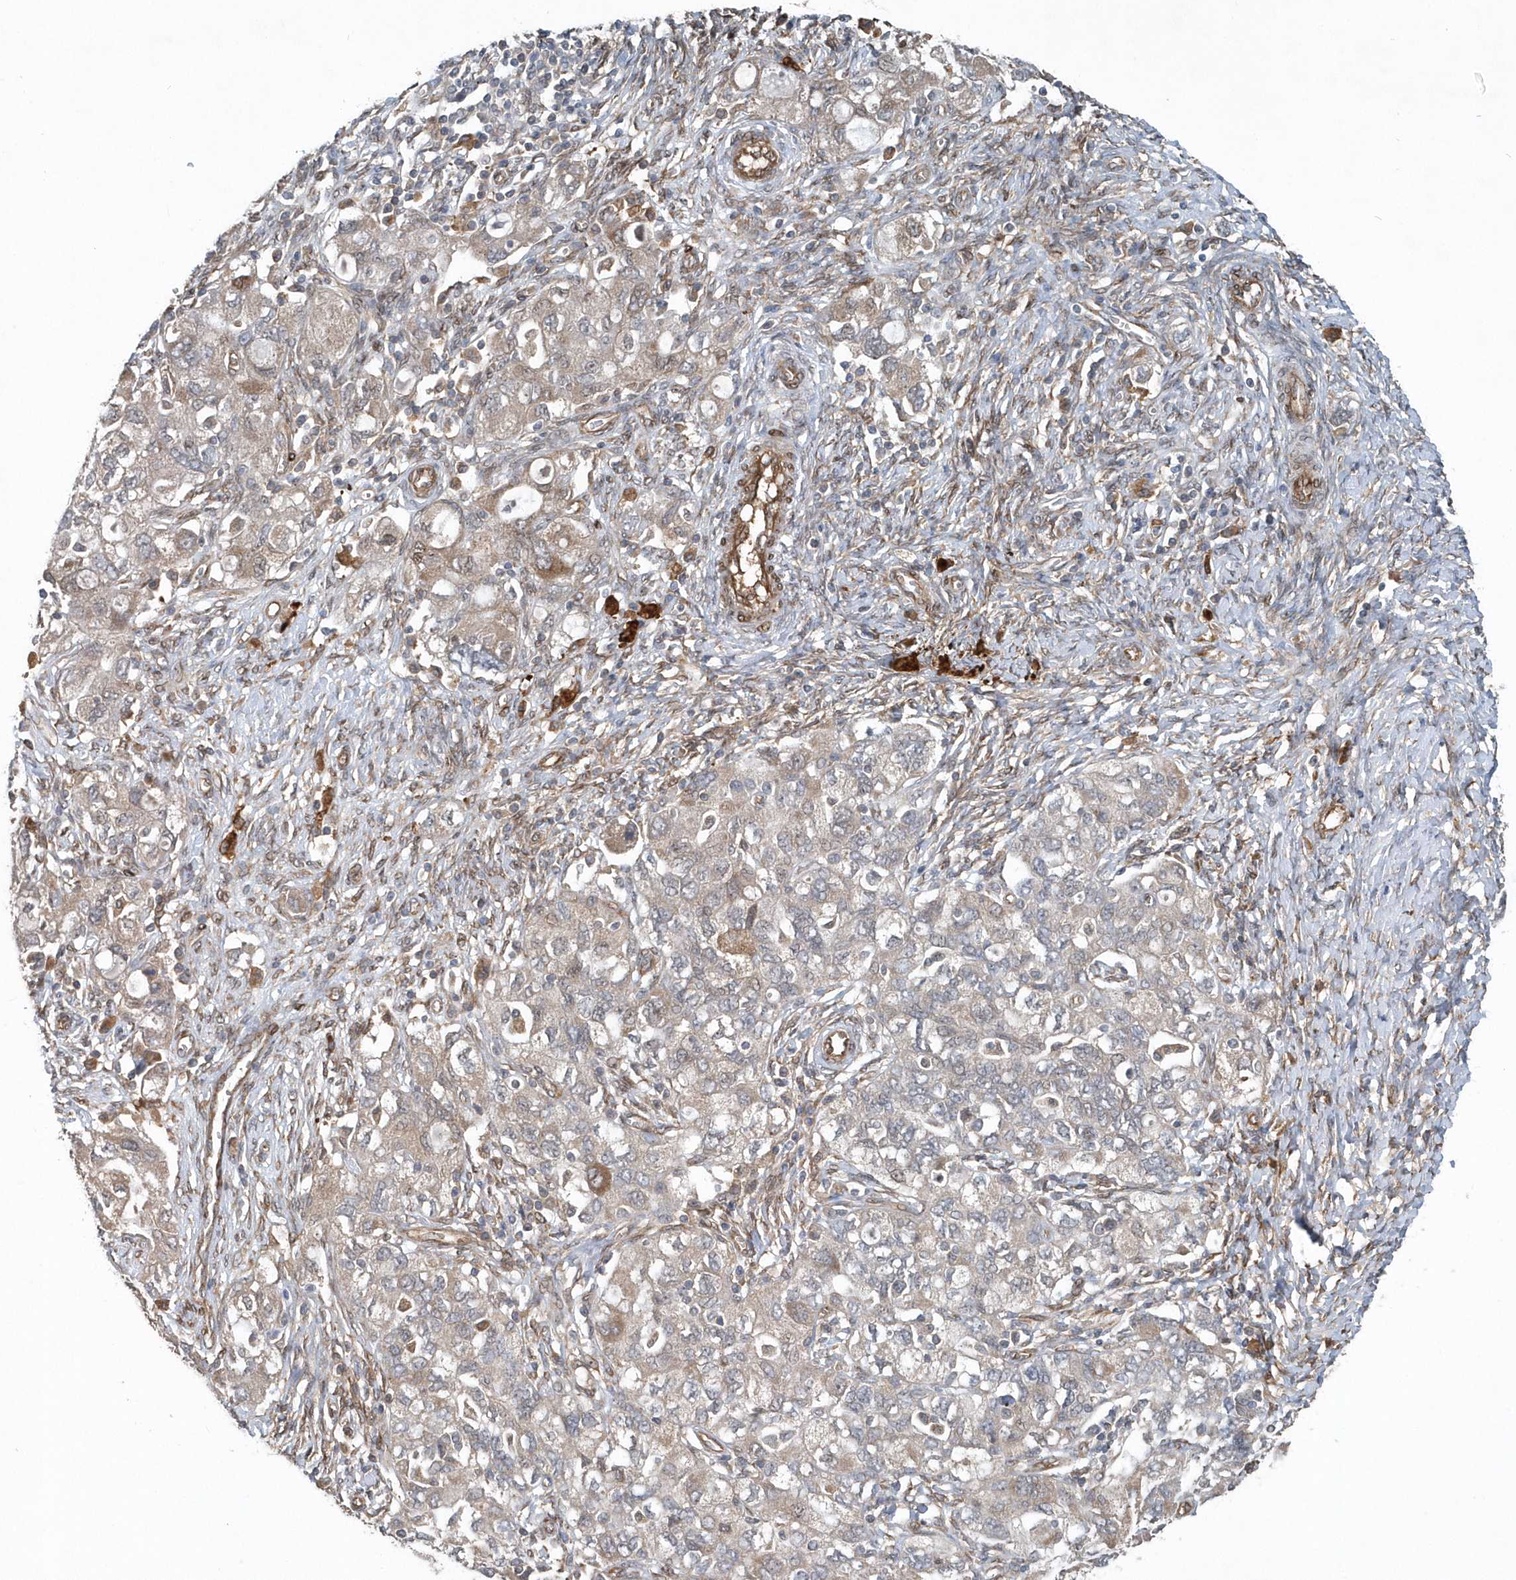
{"staining": {"intensity": "weak", "quantity": "25%-75%", "location": "cytoplasmic/membranous"}, "tissue": "ovarian cancer", "cell_type": "Tumor cells", "image_type": "cancer", "snomed": [{"axis": "morphology", "description": "Carcinoma, NOS"}, {"axis": "morphology", "description": "Cystadenocarcinoma, serous, NOS"}, {"axis": "topography", "description": "Ovary"}], "caption": "A micrograph of human ovarian cancer (serous cystadenocarcinoma) stained for a protein shows weak cytoplasmic/membranous brown staining in tumor cells. Immunohistochemistry (ihc) stains the protein in brown and the nuclei are stained blue.", "gene": "MCC", "patient": {"sex": "female", "age": 69}}